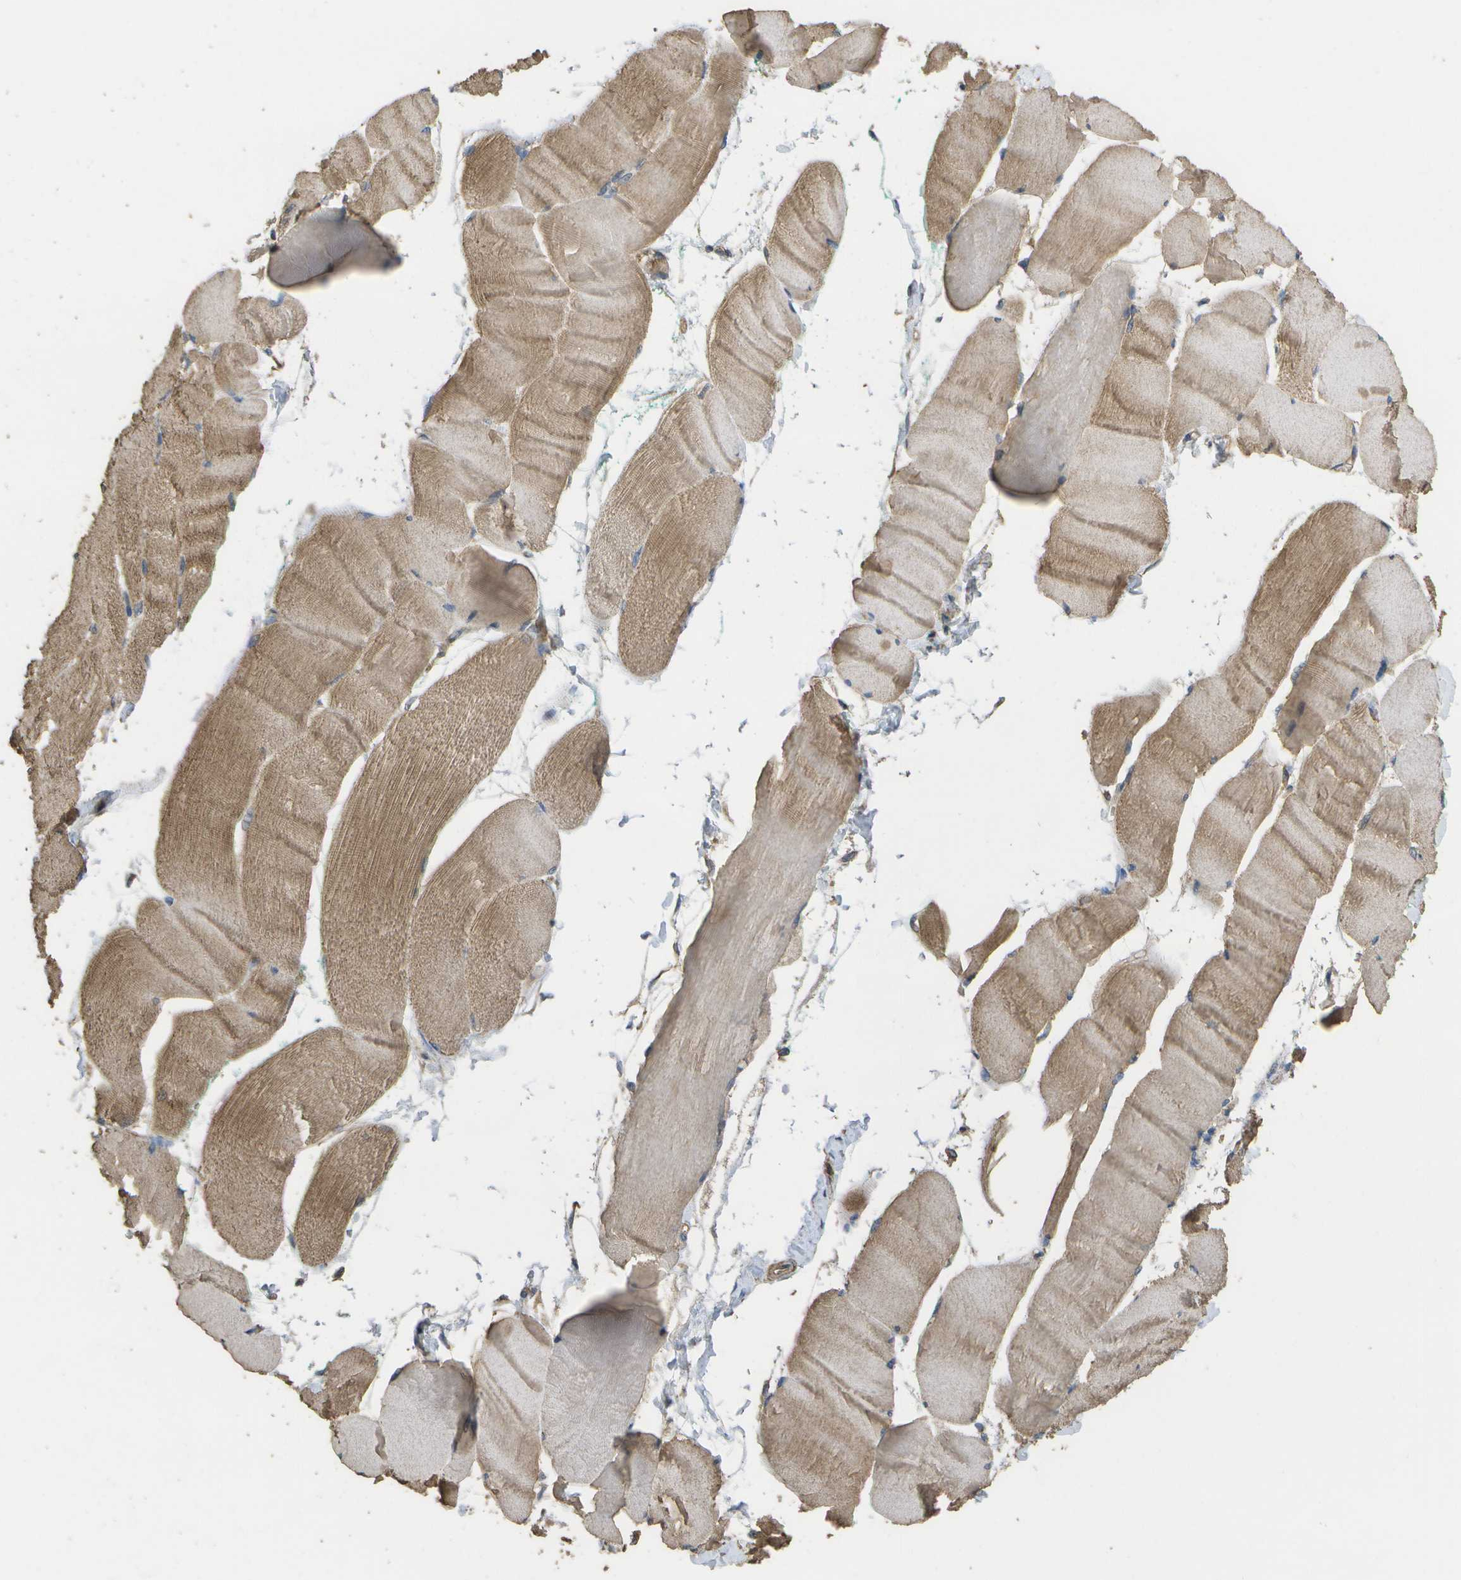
{"staining": {"intensity": "moderate", "quantity": ">75%", "location": "cytoplasmic/membranous"}, "tissue": "skeletal muscle", "cell_type": "Myocytes", "image_type": "normal", "snomed": [{"axis": "morphology", "description": "Normal tissue, NOS"}, {"axis": "morphology", "description": "Squamous cell carcinoma, NOS"}, {"axis": "topography", "description": "Skeletal muscle"}], "caption": "Immunohistochemistry photomicrograph of normal skeletal muscle: skeletal muscle stained using immunohistochemistry exhibits medium levels of moderate protein expression localized specifically in the cytoplasmic/membranous of myocytes, appearing as a cytoplasmic/membranous brown color.", "gene": "SACS", "patient": {"sex": "male", "age": 51}}